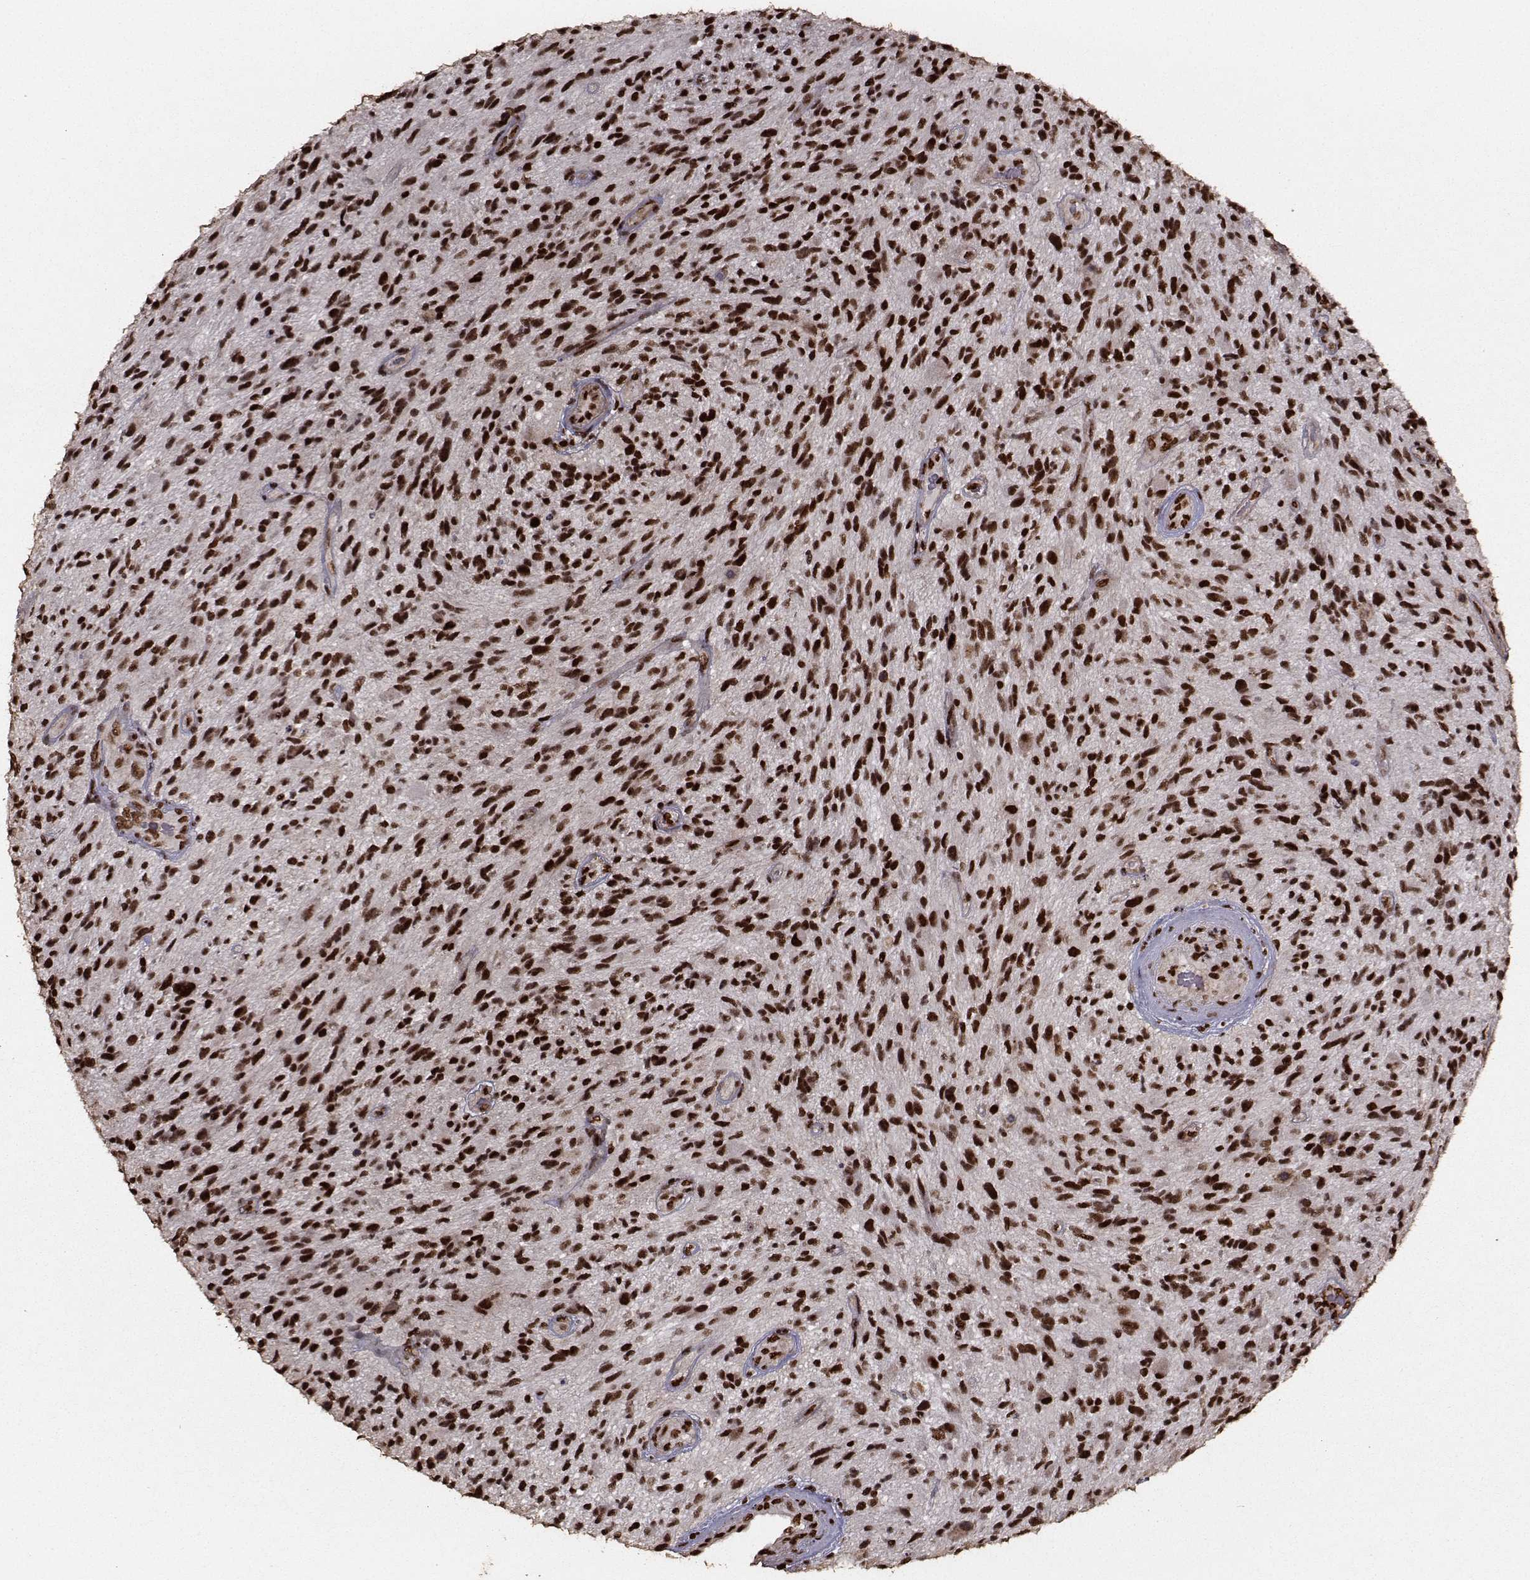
{"staining": {"intensity": "strong", "quantity": ">75%", "location": "nuclear"}, "tissue": "glioma", "cell_type": "Tumor cells", "image_type": "cancer", "snomed": [{"axis": "morphology", "description": "Glioma, malignant, High grade"}, {"axis": "topography", "description": "Brain"}], "caption": "Tumor cells display strong nuclear staining in about >75% of cells in malignant glioma (high-grade).", "gene": "SF1", "patient": {"sex": "male", "age": 47}}